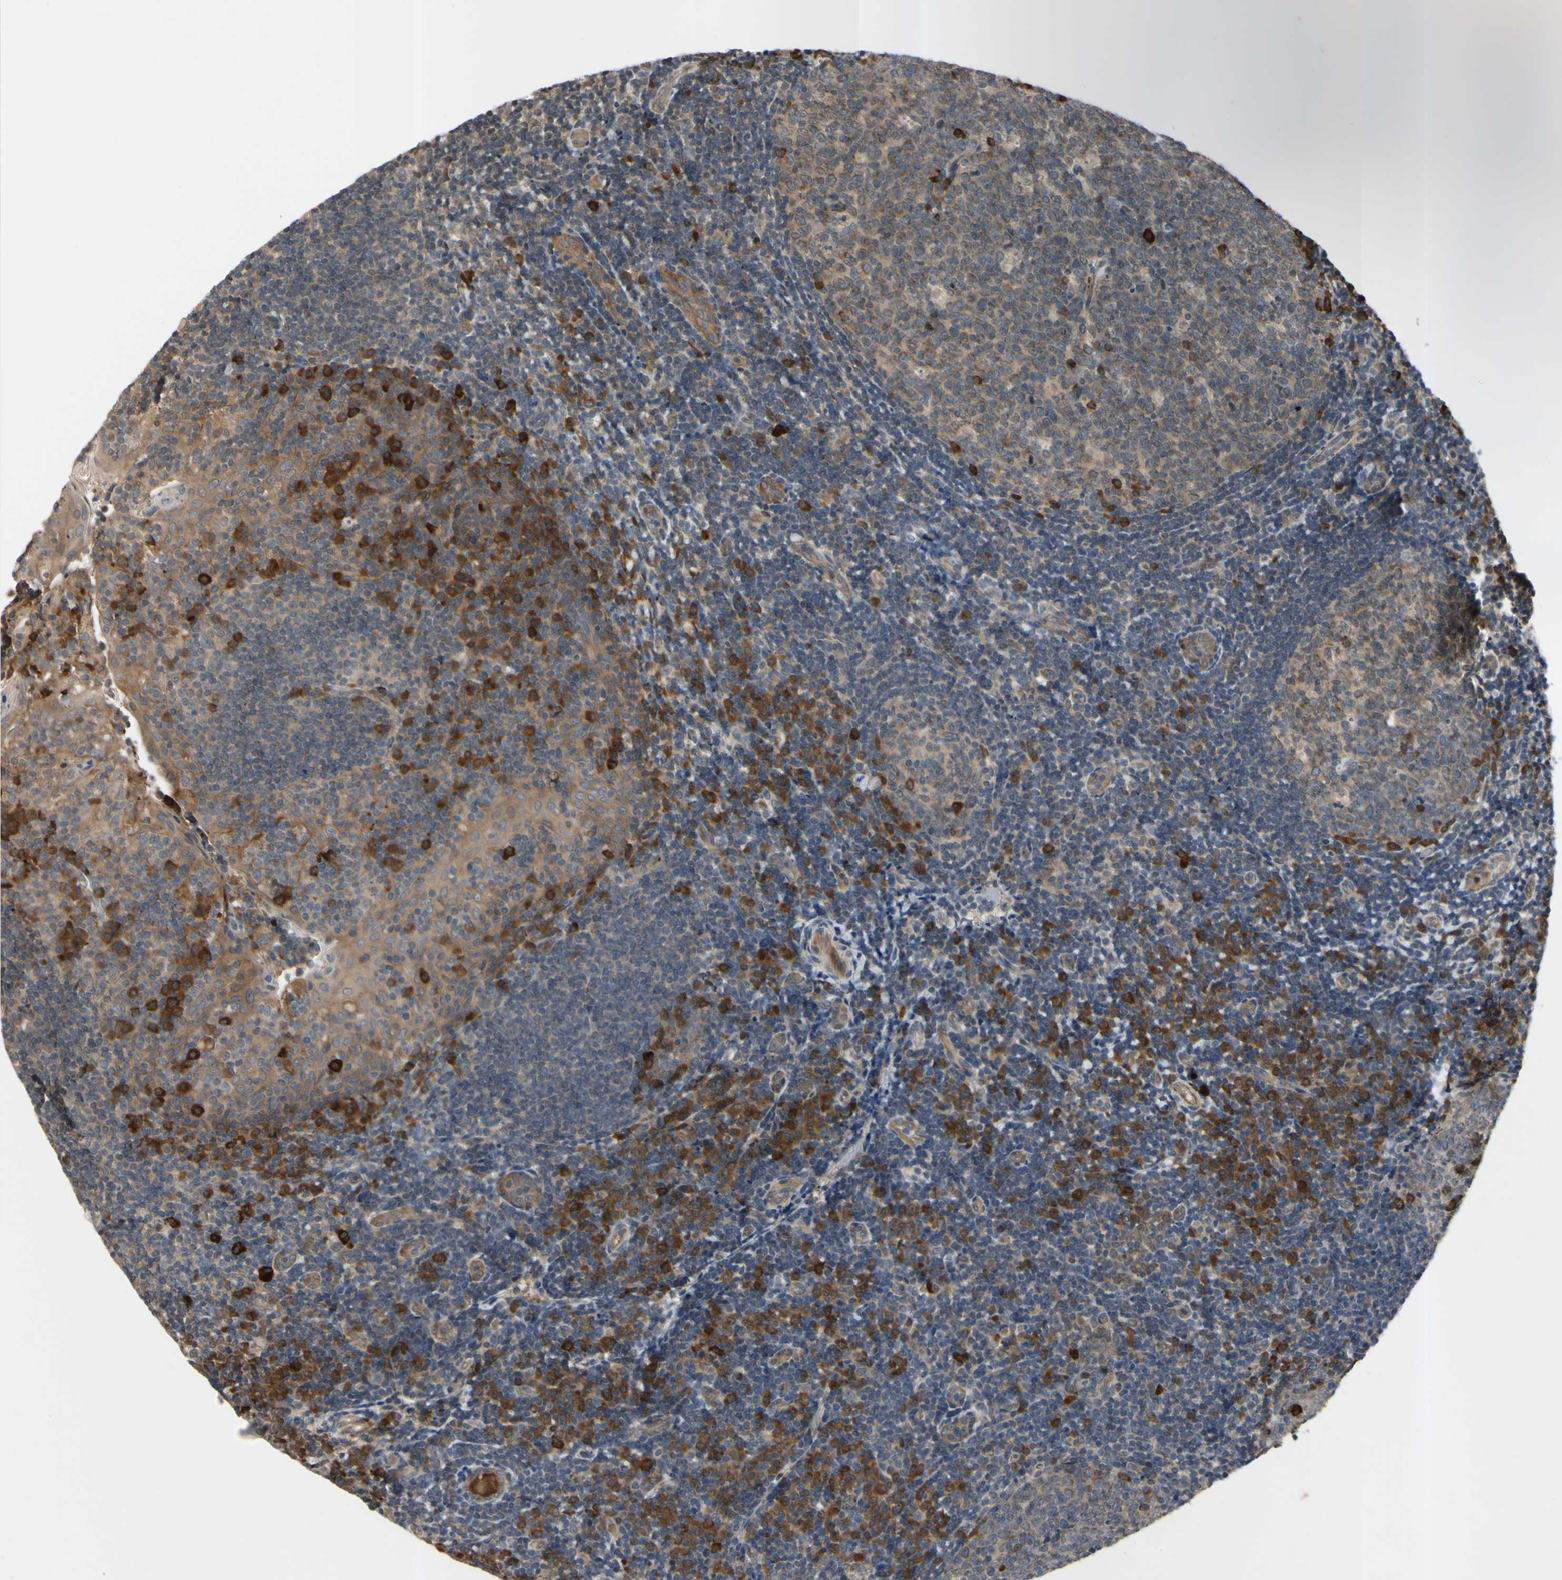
{"staining": {"intensity": "strong", "quantity": "<25%", "location": "cytoplasmic/membranous"}, "tissue": "tonsil", "cell_type": "Germinal center cells", "image_type": "normal", "snomed": [{"axis": "morphology", "description": "Normal tissue, NOS"}, {"axis": "topography", "description": "Tonsil"}], "caption": "There is medium levels of strong cytoplasmic/membranous expression in germinal center cells of unremarkable tonsil, as demonstrated by immunohistochemical staining (brown color).", "gene": "XIAP", "patient": {"sex": "female", "age": 40}}